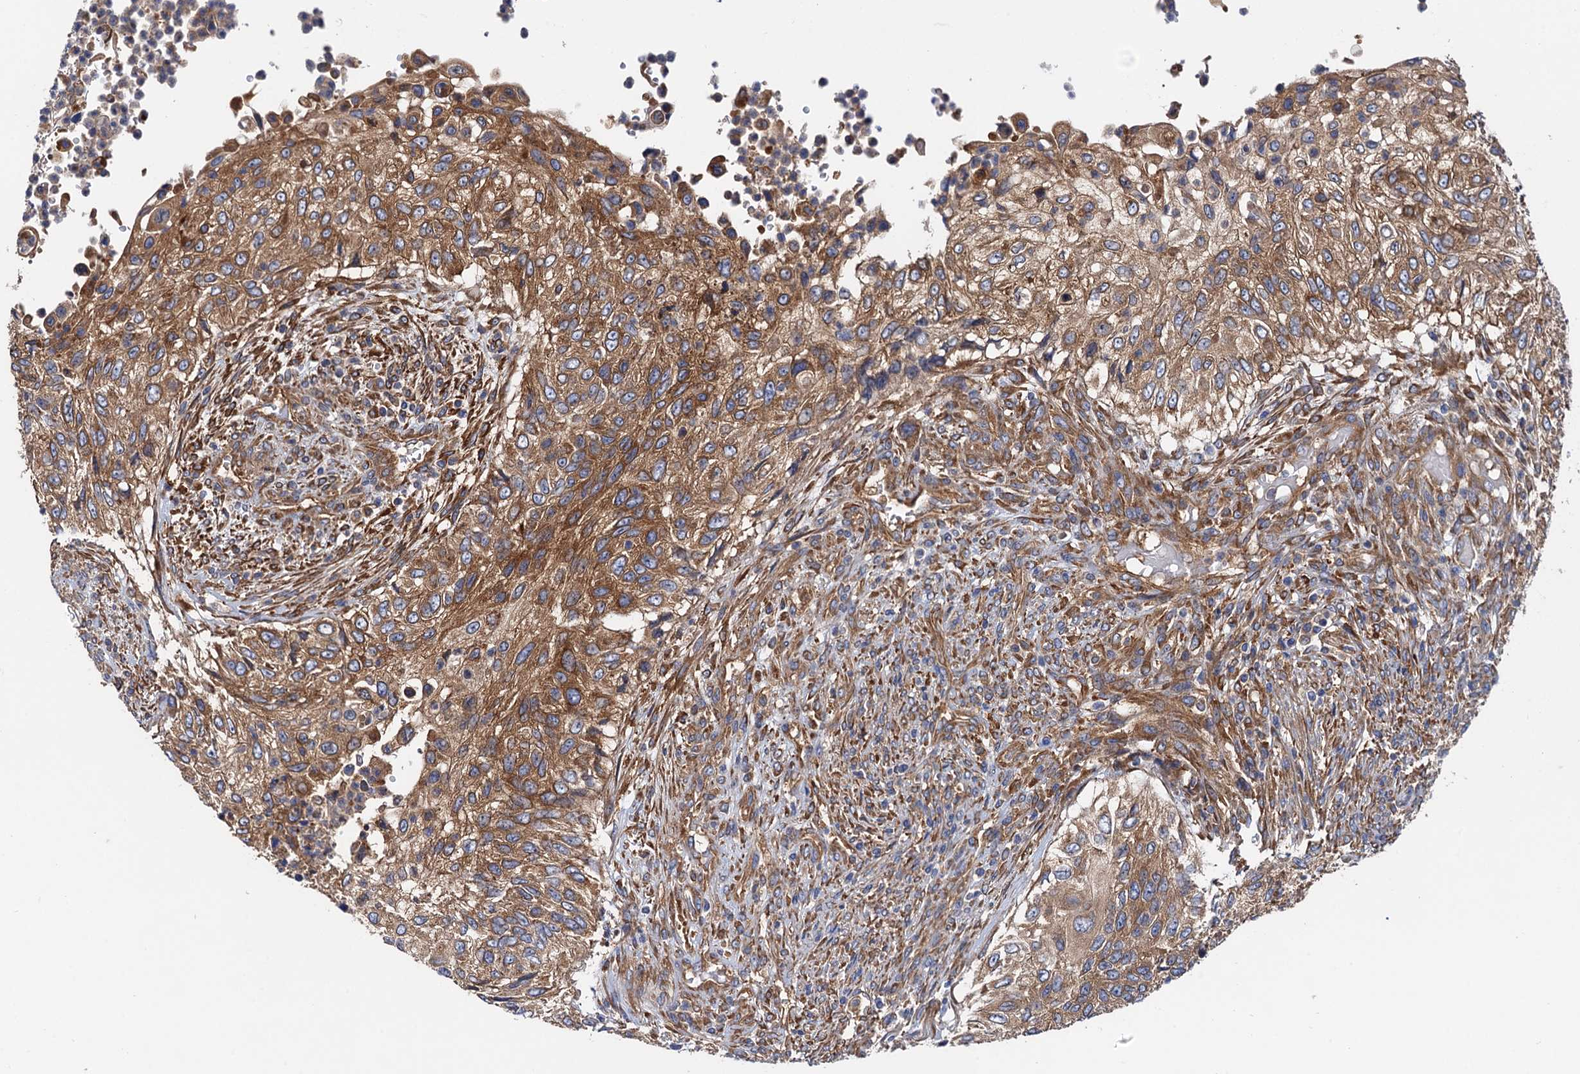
{"staining": {"intensity": "moderate", "quantity": ">75%", "location": "cytoplasmic/membranous"}, "tissue": "urothelial cancer", "cell_type": "Tumor cells", "image_type": "cancer", "snomed": [{"axis": "morphology", "description": "Urothelial carcinoma, High grade"}, {"axis": "topography", "description": "Urinary bladder"}], "caption": "Immunohistochemical staining of human urothelial carcinoma (high-grade) demonstrates medium levels of moderate cytoplasmic/membranous protein expression in about >75% of tumor cells.", "gene": "MRPL48", "patient": {"sex": "female", "age": 60}}